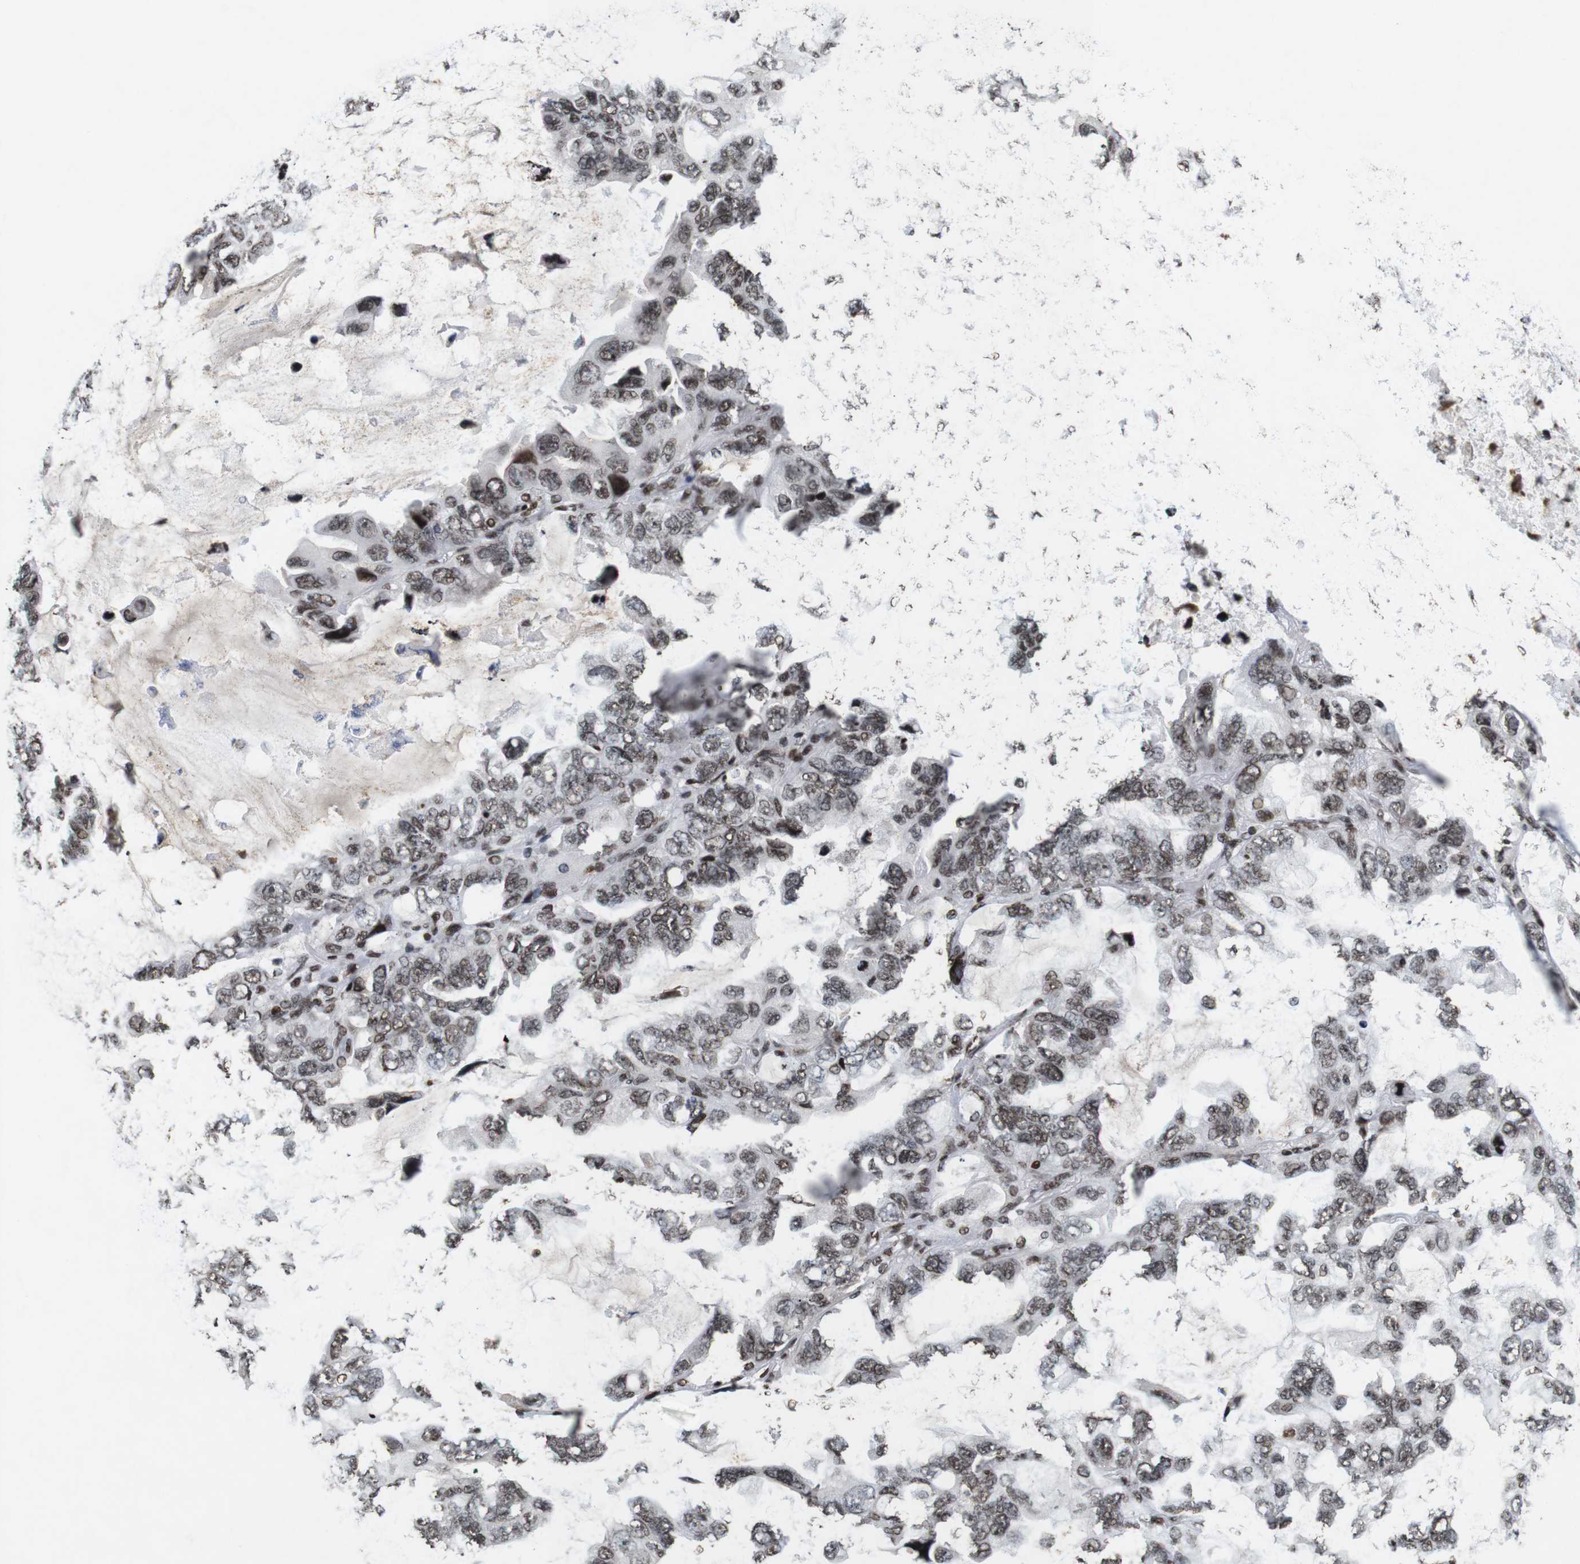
{"staining": {"intensity": "weak", "quantity": ">75%", "location": "nuclear"}, "tissue": "lung cancer", "cell_type": "Tumor cells", "image_type": "cancer", "snomed": [{"axis": "morphology", "description": "Squamous cell carcinoma, NOS"}, {"axis": "topography", "description": "Lung"}], "caption": "Approximately >75% of tumor cells in human lung cancer (squamous cell carcinoma) show weak nuclear protein staining as visualized by brown immunohistochemical staining.", "gene": "MAGEH1", "patient": {"sex": "female", "age": 73}}